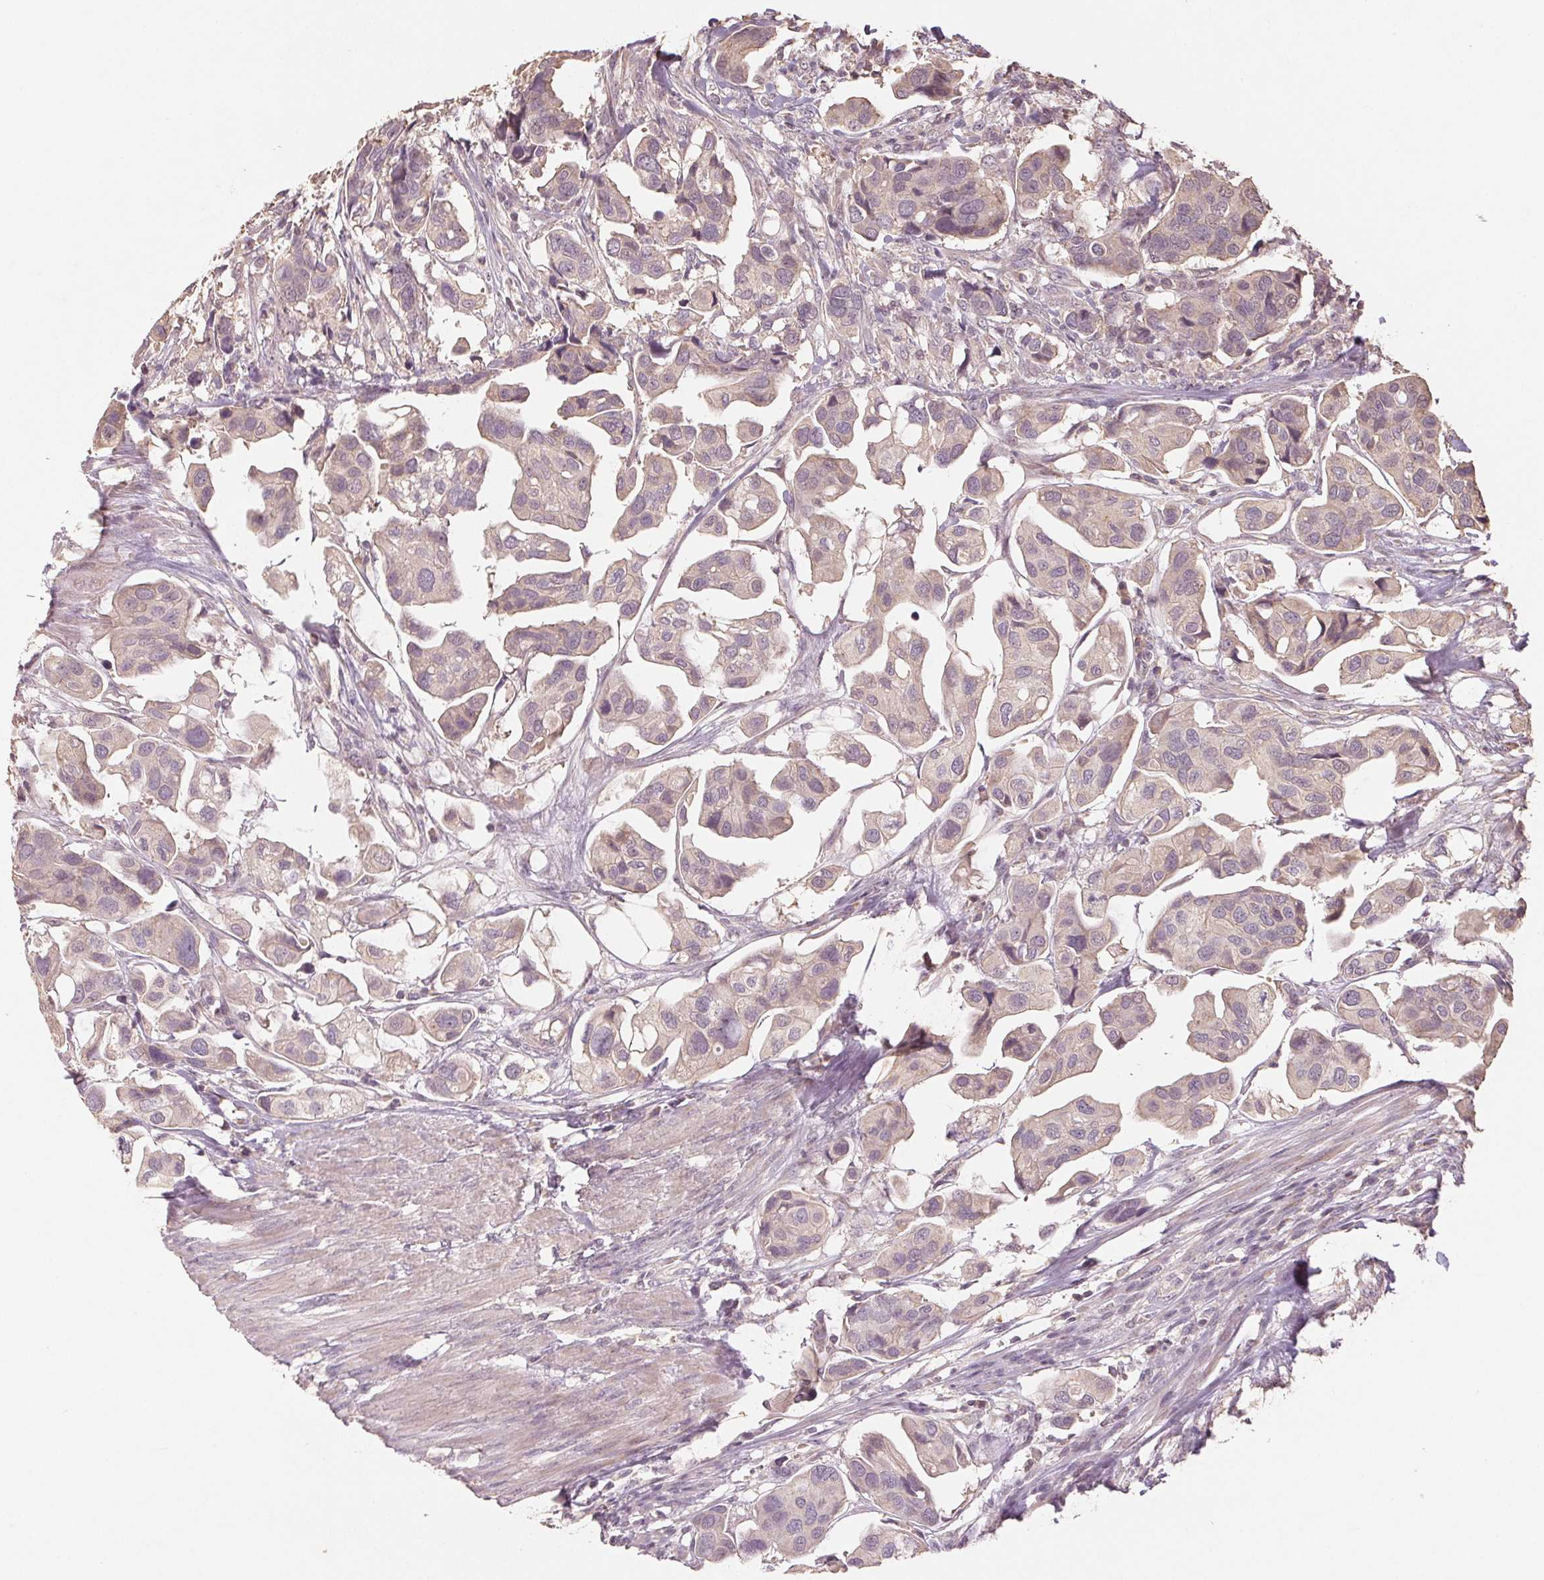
{"staining": {"intensity": "negative", "quantity": "none", "location": "none"}, "tissue": "renal cancer", "cell_type": "Tumor cells", "image_type": "cancer", "snomed": [{"axis": "morphology", "description": "Adenocarcinoma, NOS"}, {"axis": "topography", "description": "Urinary bladder"}], "caption": "Protein analysis of adenocarcinoma (renal) exhibits no significant staining in tumor cells.", "gene": "COX14", "patient": {"sex": "male", "age": 61}}